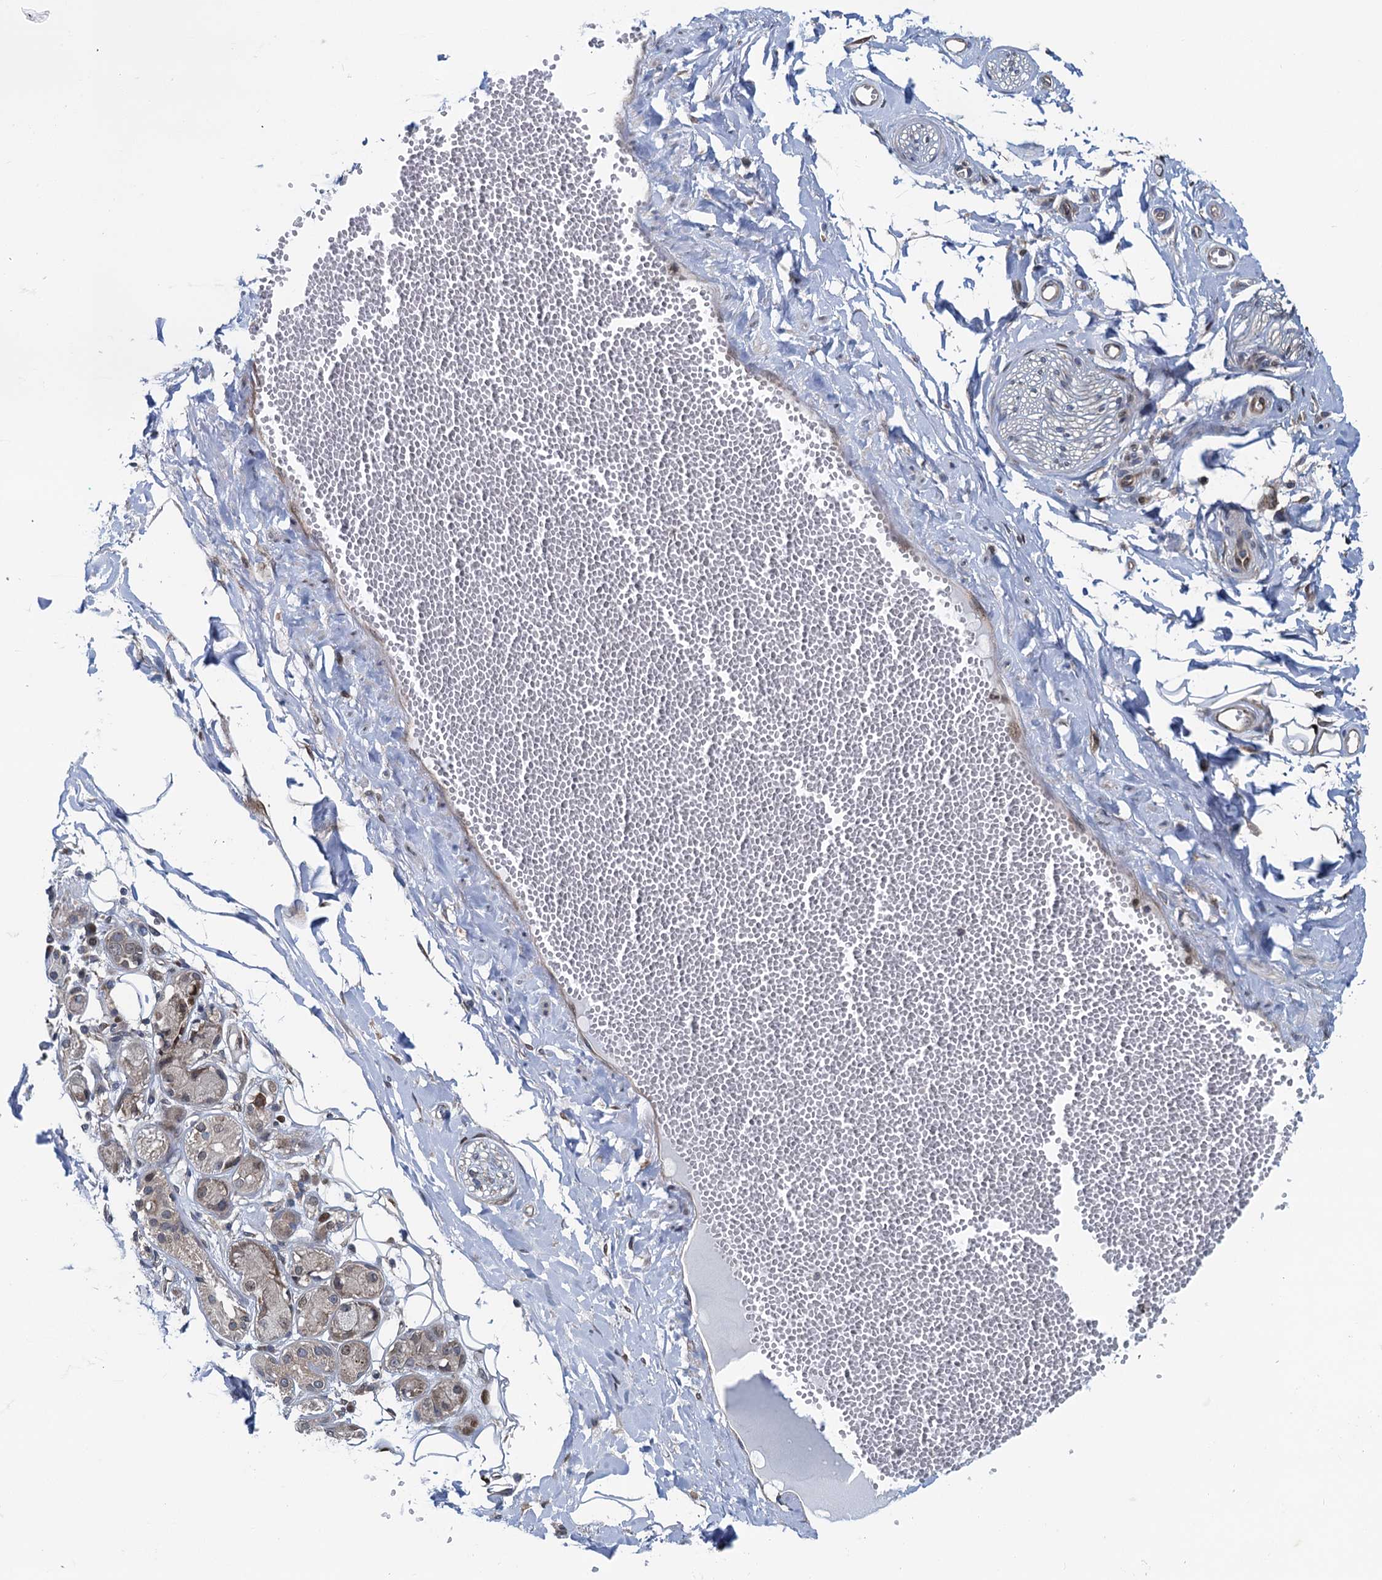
{"staining": {"intensity": "negative", "quantity": "none", "location": "none"}, "tissue": "adipose tissue", "cell_type": "Adipocytes", "image_type": "normal", "snomed": [{"axis": "morphology", "description": "Normal tissue, NOS"}, {"axis": "morphology", "description": "Inflammation, NOS"}, {"axis": "topography", "description": "Salivary gland"}, {"axis": "topography", "description": "Peripheral nerve tissue"}], "caption": "A high-resolution image shows immunohistochemistry staining of benign adipose tissue, which shows no significant positivity in adipocytes.", "gene": "RNF125", "patient": {"sex": "female", "age": 75}}